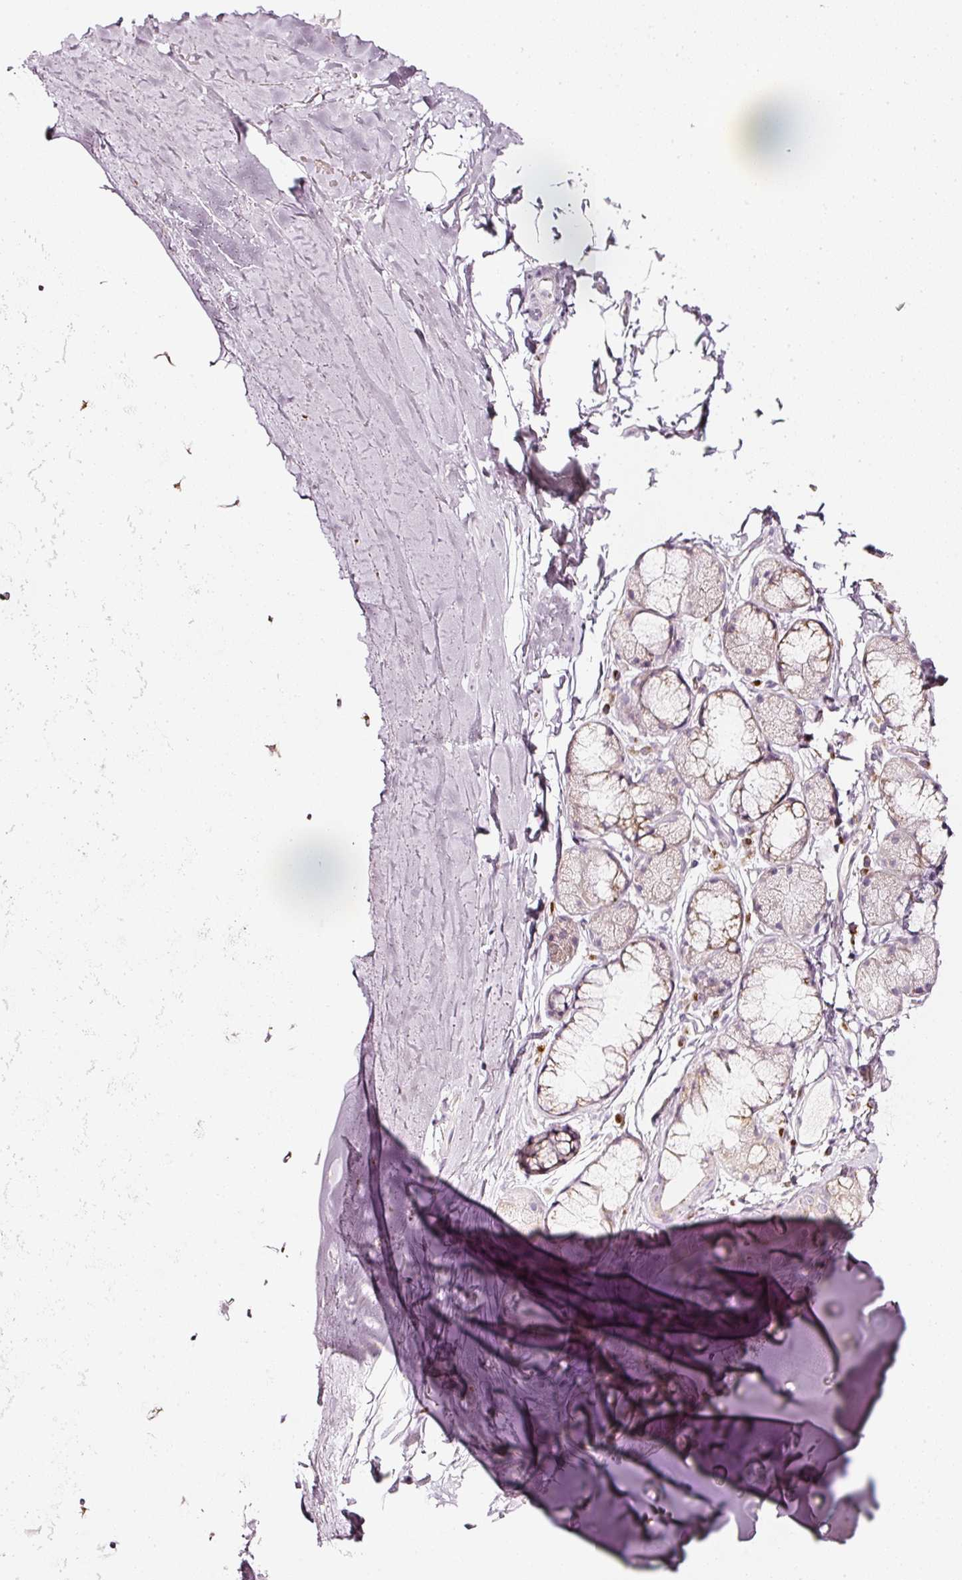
{"staining": {"intensity": "negative", "quantity": "none", "location": "none"}, "tissue": "soft tissue", "cell_type": "Chondrocytes", "image_type": "normal", "snomed": [{"axis": "morphology", "description": "Normal tissue, NOS"}, {"axis": "morphology", "description": "Squamous cell carcinoma, NOS"}, {"axis": "topography", "description": "Bronchus"}, {"axis": "topography", "description": "Lung"}], "caption": "This is an immunohistochemistry micrograph of unremarkable human soft tissue. There is no staining in chondrocytes.", "gene": "SDF4", "patient": {"sex": "female", "age": 70}}